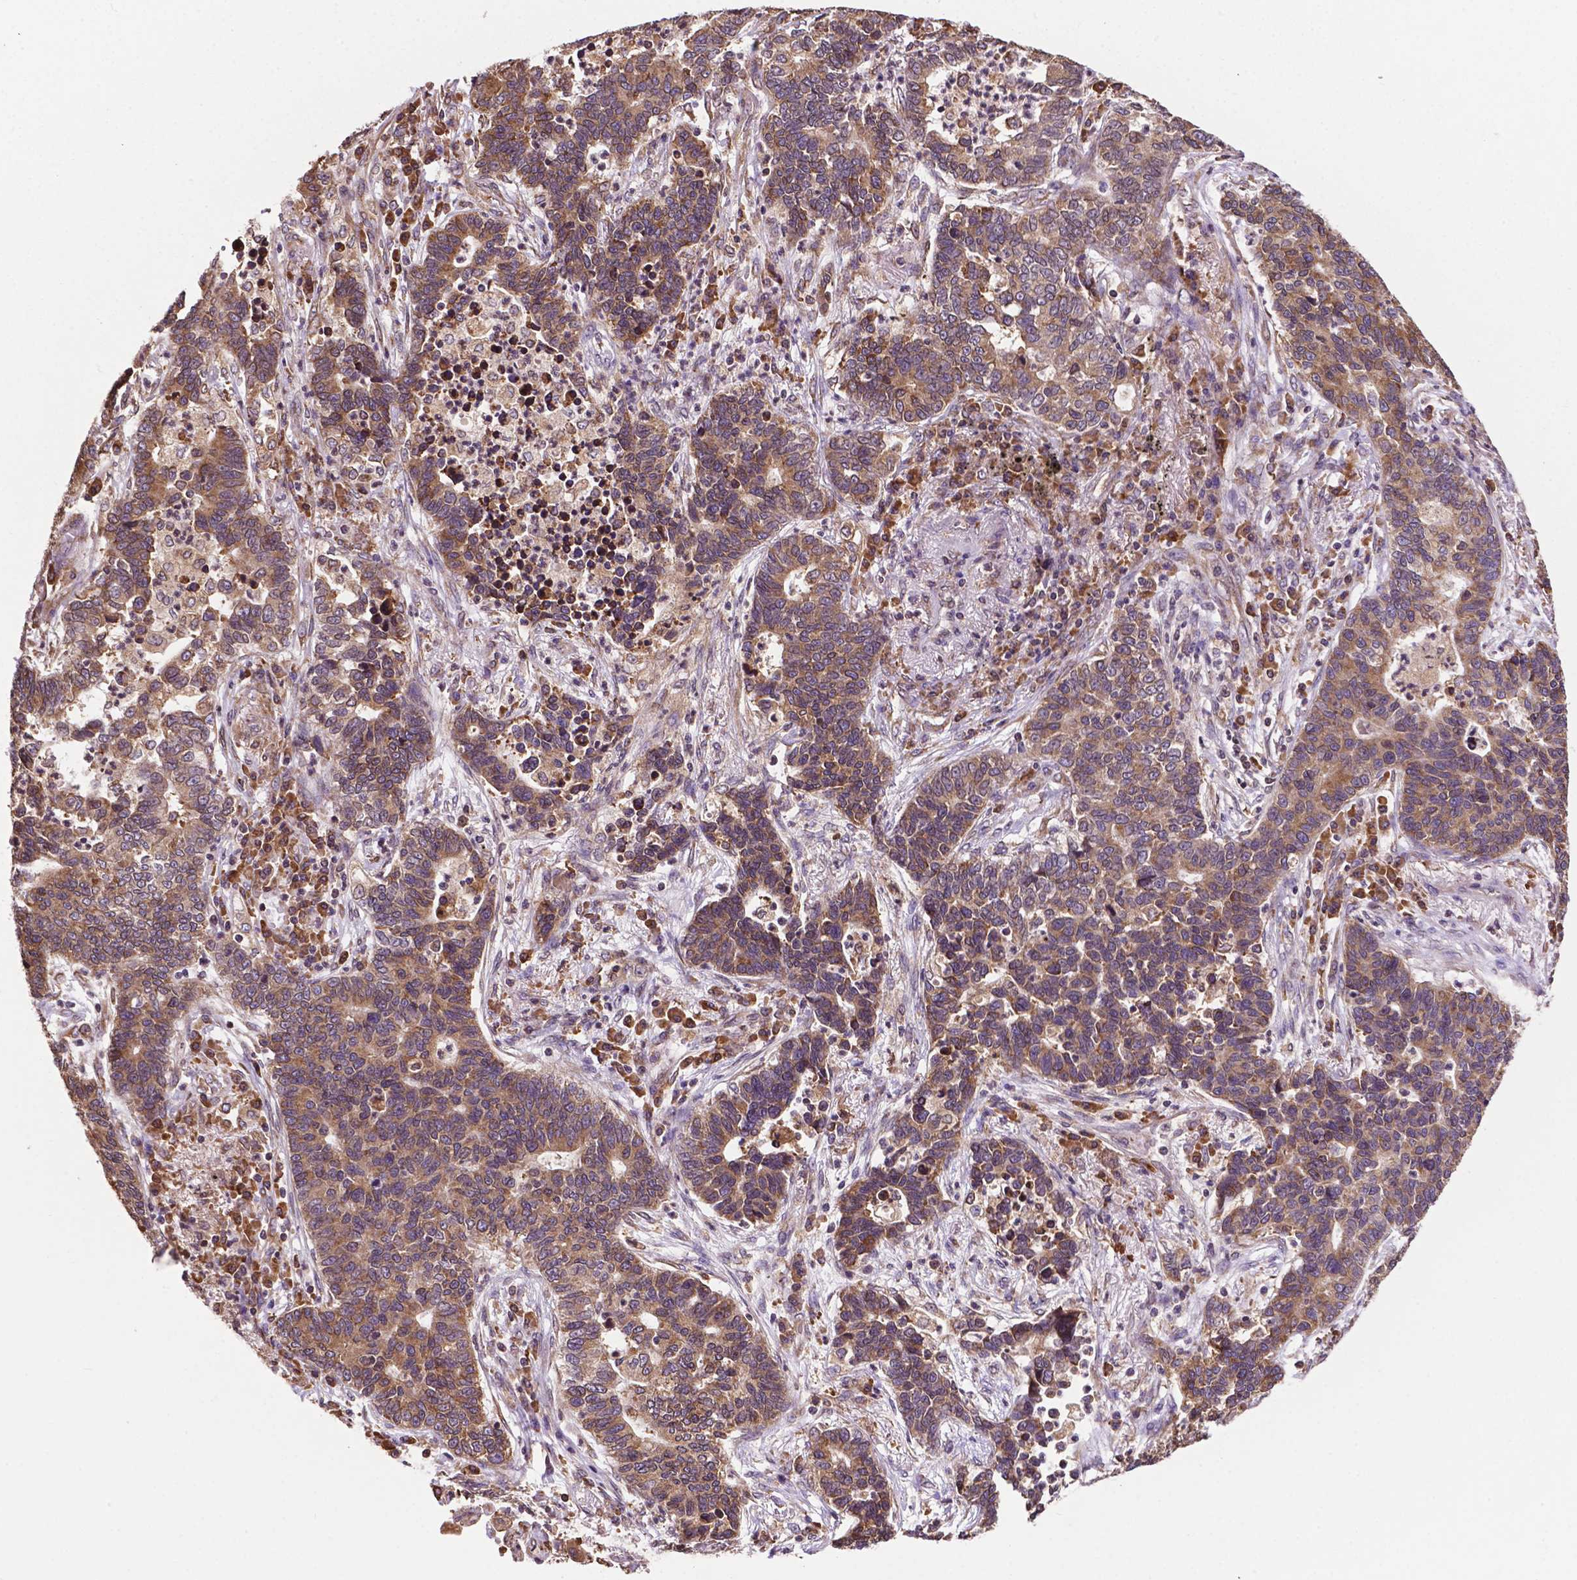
{"staining": {"intensity": "weak", "quantity": "25%-75%", "location": "cytoplasmic/membranous"}, "tissue": "lung cancer", "cell_type": "Tumor cells", "image_type": "cancer", "snomed": [{"axis": "morphology", "description": "Adenocarcinoma, NOS"}, {"axis": "topography", "description": "Lung"}], "caption": "The histopathology image demonstrates staining of adenocarcinoma (lung), revealing weak cytoplasmic/membranous protein staining (brown color) within tumor cells. (Stains: DAB (3,3'-diaminobenzidine) in brown, nuclei in blue, Microscopy: brightfield microscopy at high magnification).", "gene": "GANAB", "patient": {"sex": "female", "age": 57}}